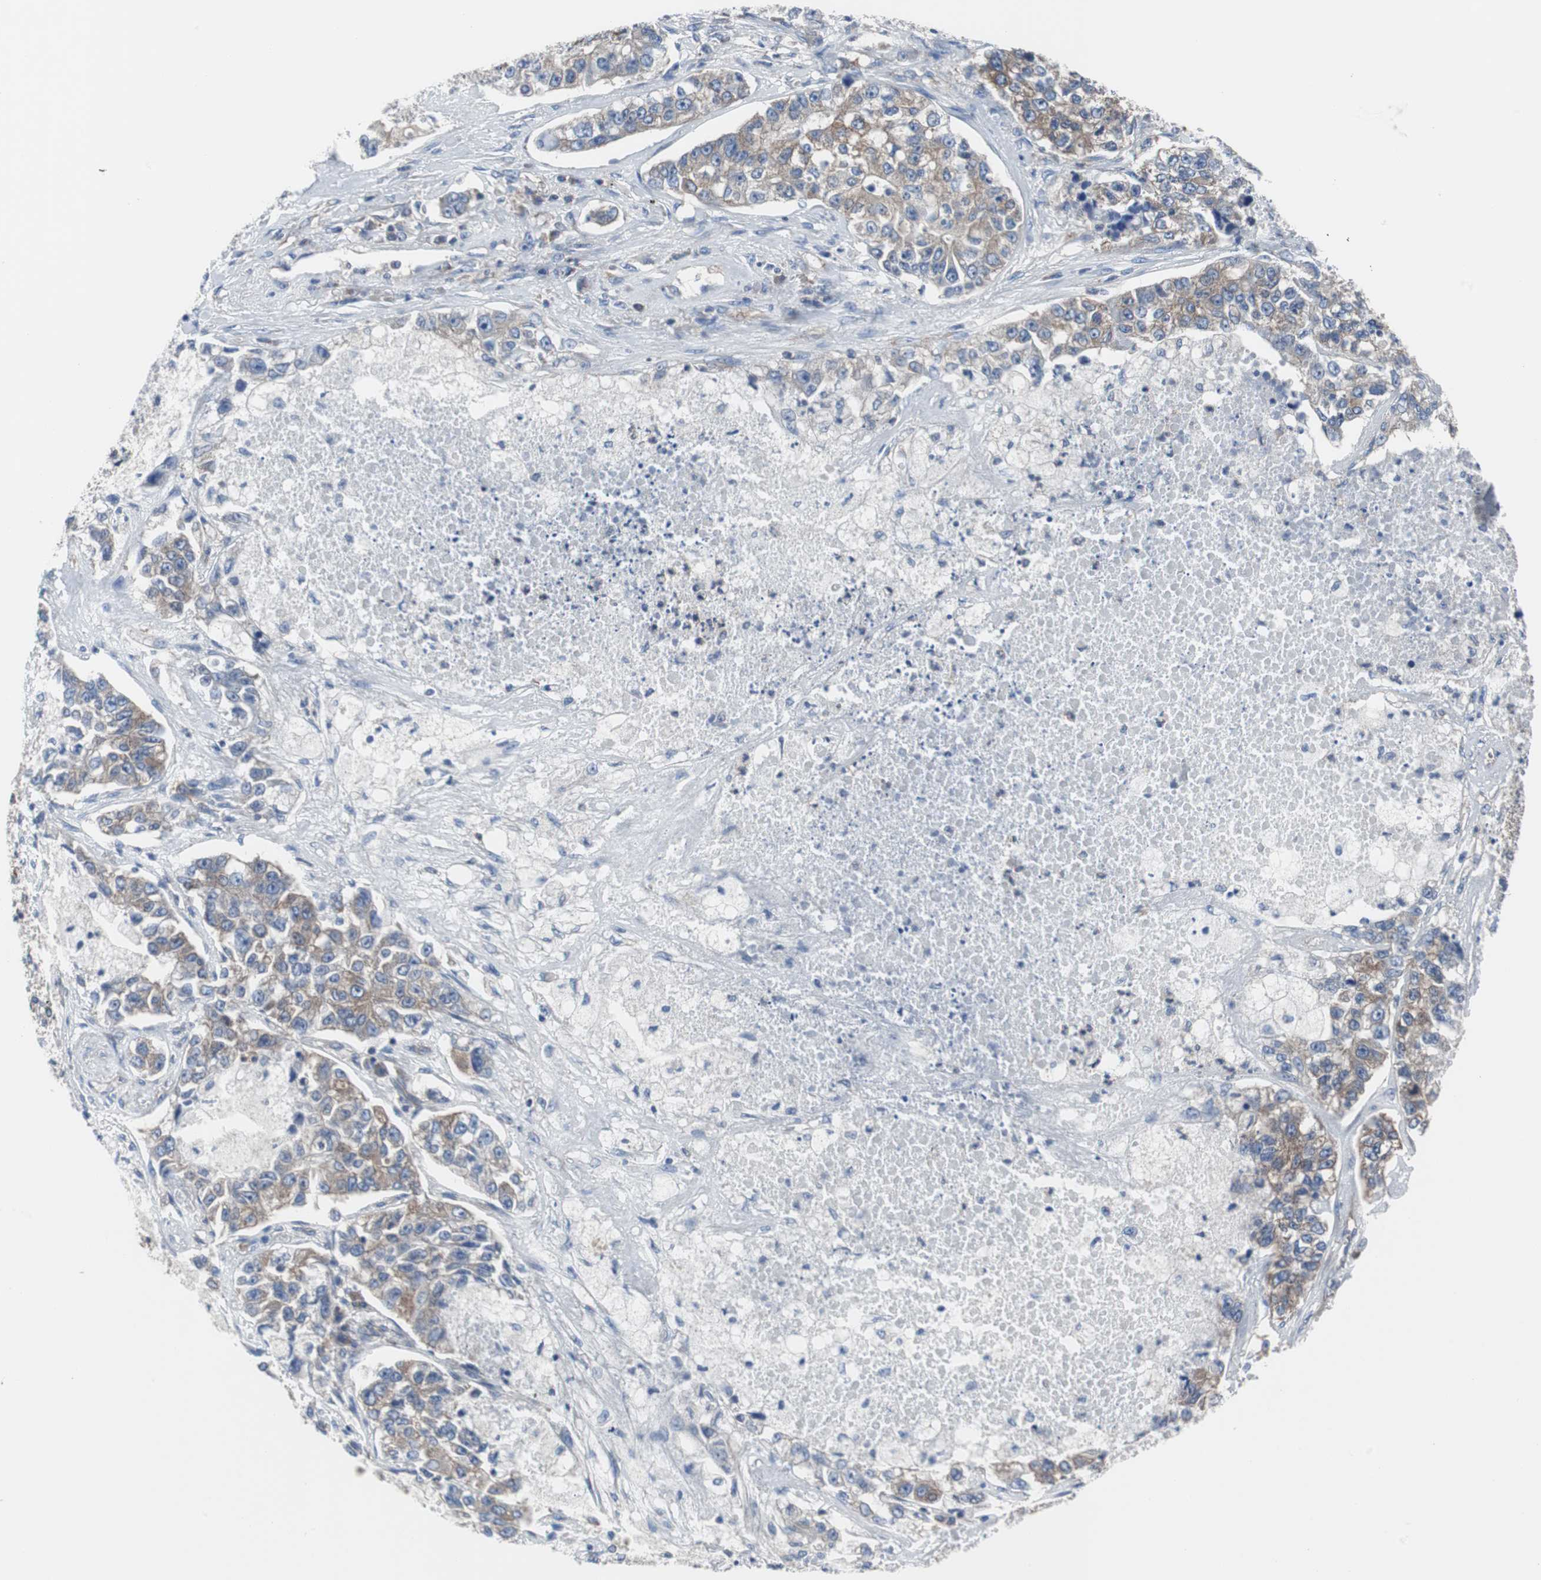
{"staining": {"intensity": "moderate", "quantity": ">75%", "location": "cytoplasmic/membranous"}, "tissue": "lung cancer", "cell_type": "Tumor cells", "image_type": "cancer", "snomed": [{"axis": "morphology", "description": "Adenocarcinoma, NOS"}, {"axis": "topography", "description": "Lung"}], "caption": "This is an image of immunohistochemistry staining of adenocarcinoma (lung), which shows moderate staining in the cytoplasmic/membranous of tumor cells.", "gene": "BRAF", "patient": {"sex": "male", "age": 49}}